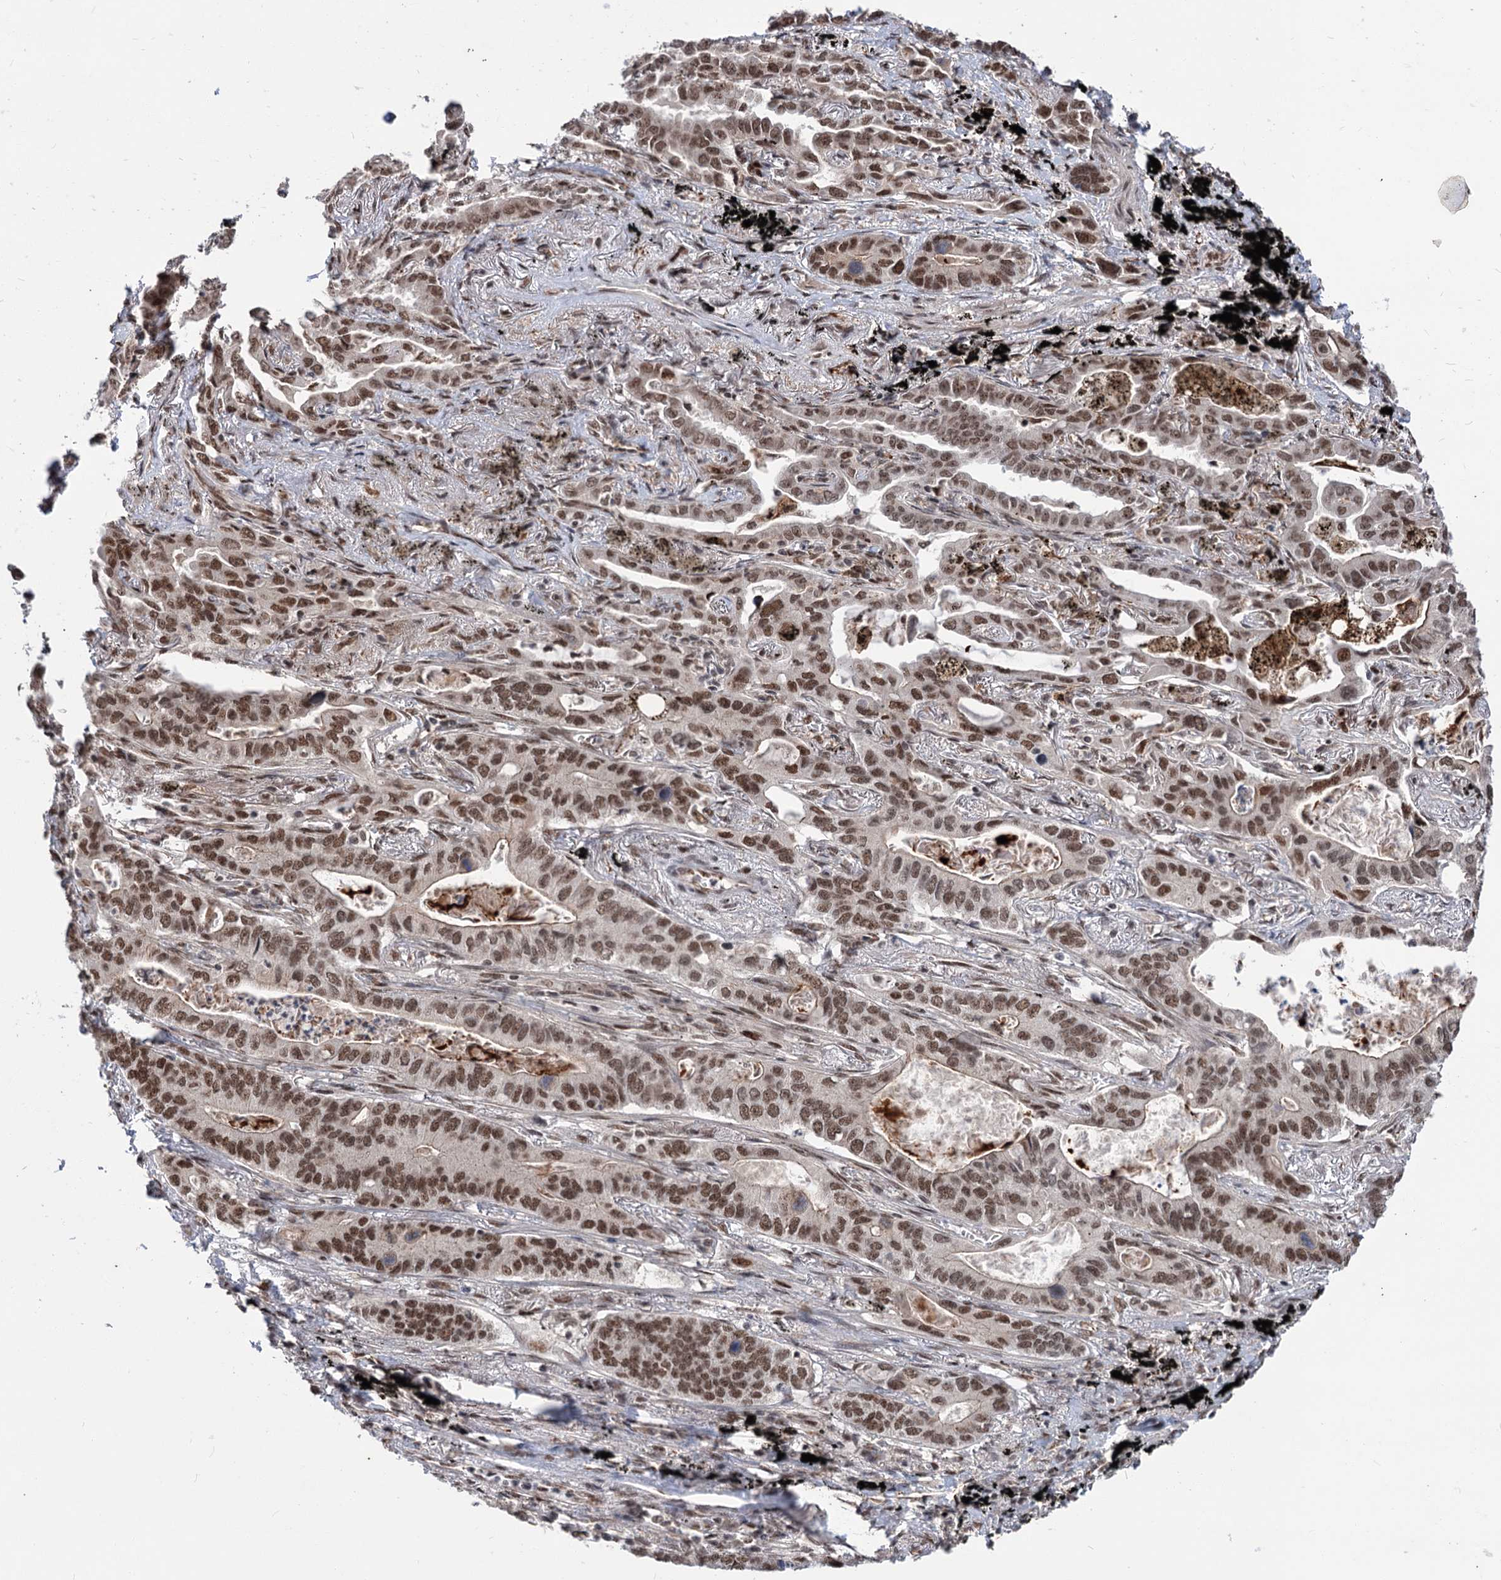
{"staining": {"intensity": "moderate", "quantity": ">75%", "location": "nuclear"}, "tissue": "lung cancer", "cell_type": "Tumor cells", "image_type": "cancer", "snomed": [{"axis": "morphology", "description": "Adenocarcinoma, NOS"}, {"axis": "topography", "description": "Lung"}], "caption": "A medium amount of moderate nuclear staining is identified in approximately >75% of tumor cells in lung adenocarcinoma tissue.", "gene": "MAML1", "patient": {"sex": "male", "age": 67}}